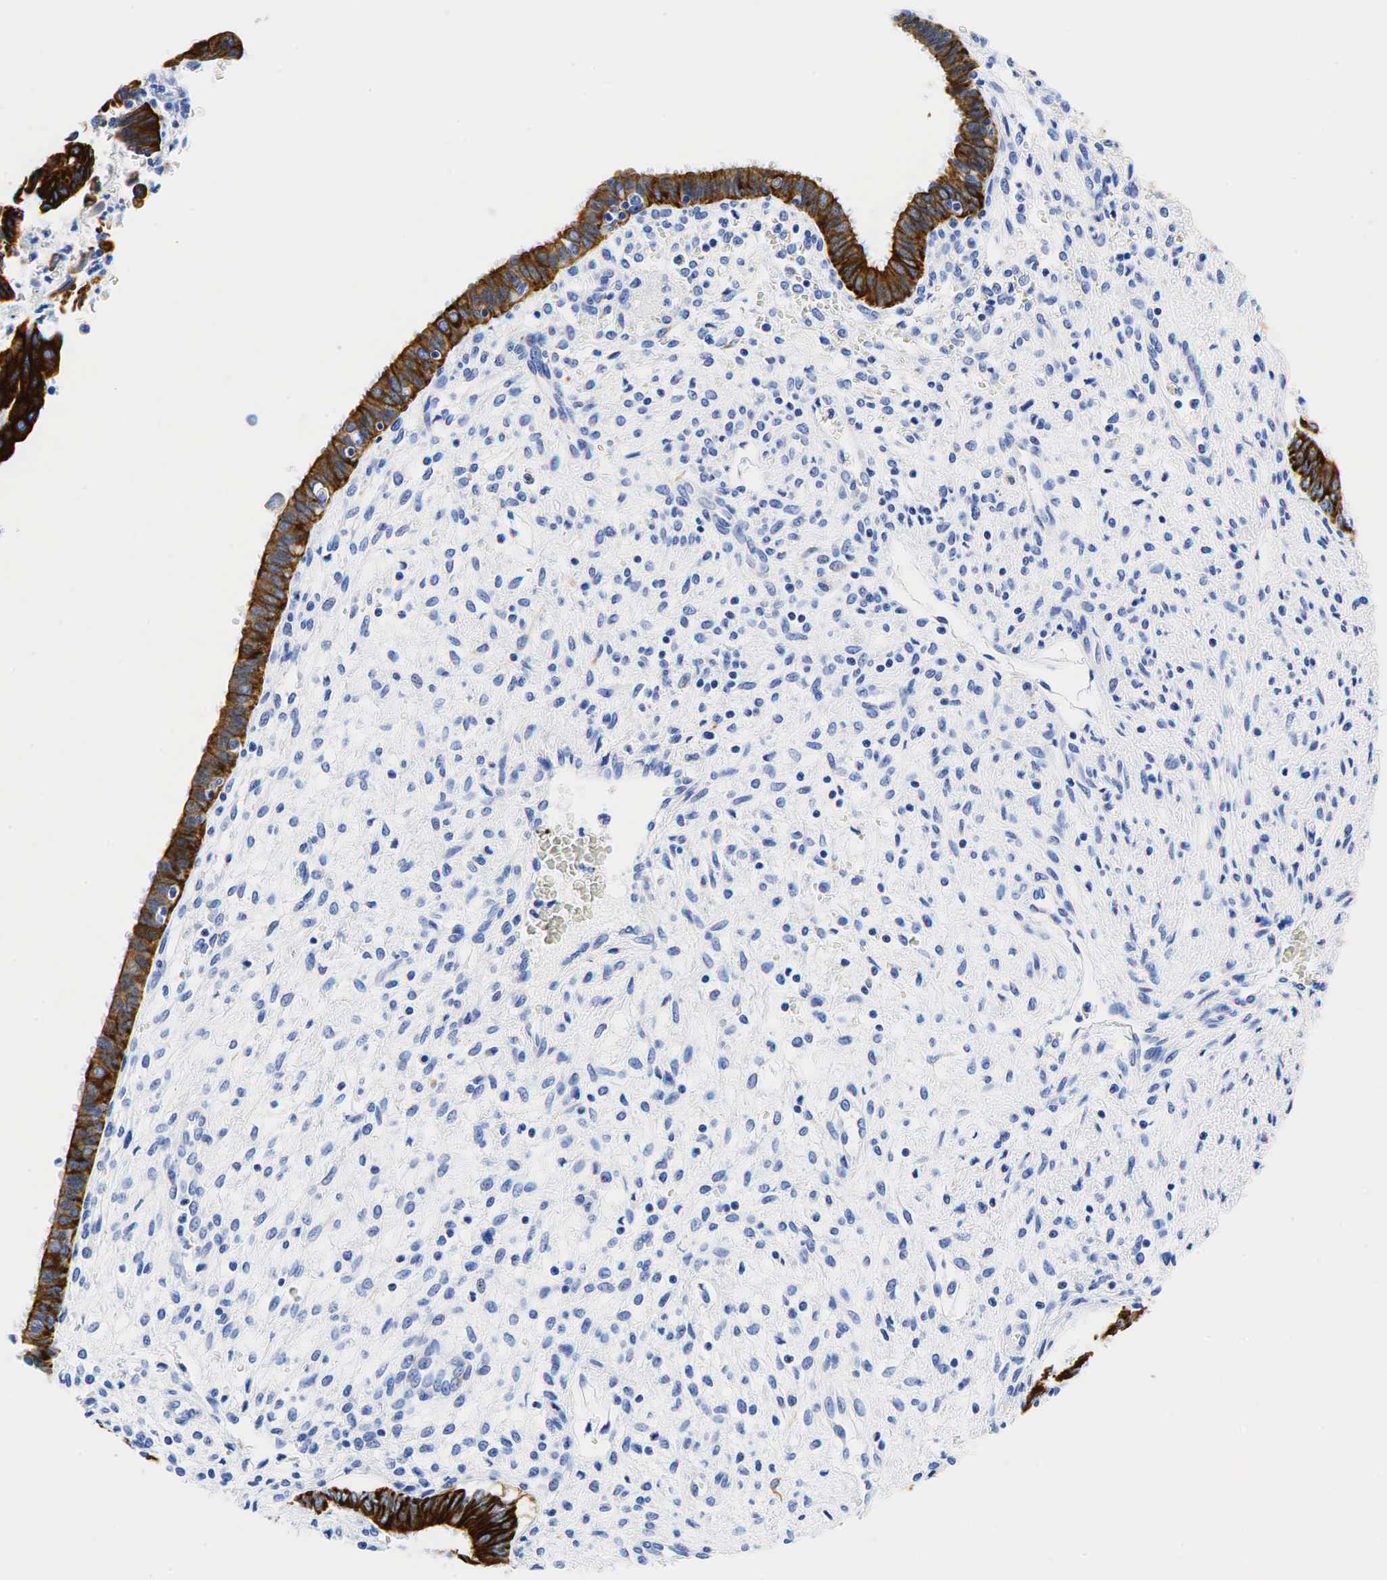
{"staining": {"intensity": "strong", "quantity": ">75%", "location": "cytoplasmic/membranous"}, "tissue": "cervical cancer", "cell_type": "Tumor cells", "image_type": "cancer", "snomed": [{"axis": "morphology", "description": "Normal tissue, NOS"}, {"axis": "morphology", "description": "Adenocarcinoma, NOS"}, {"axis": "topography", "description": "Cervix"}], "caption": "This image shows immunohistochemistry staining of human cervical cancer, with high strong cytoplasmic/membranous positivity in about >75% of tumor cells.", "gene": "KRT18", "patient": {"sex": "female", "age": 34}}